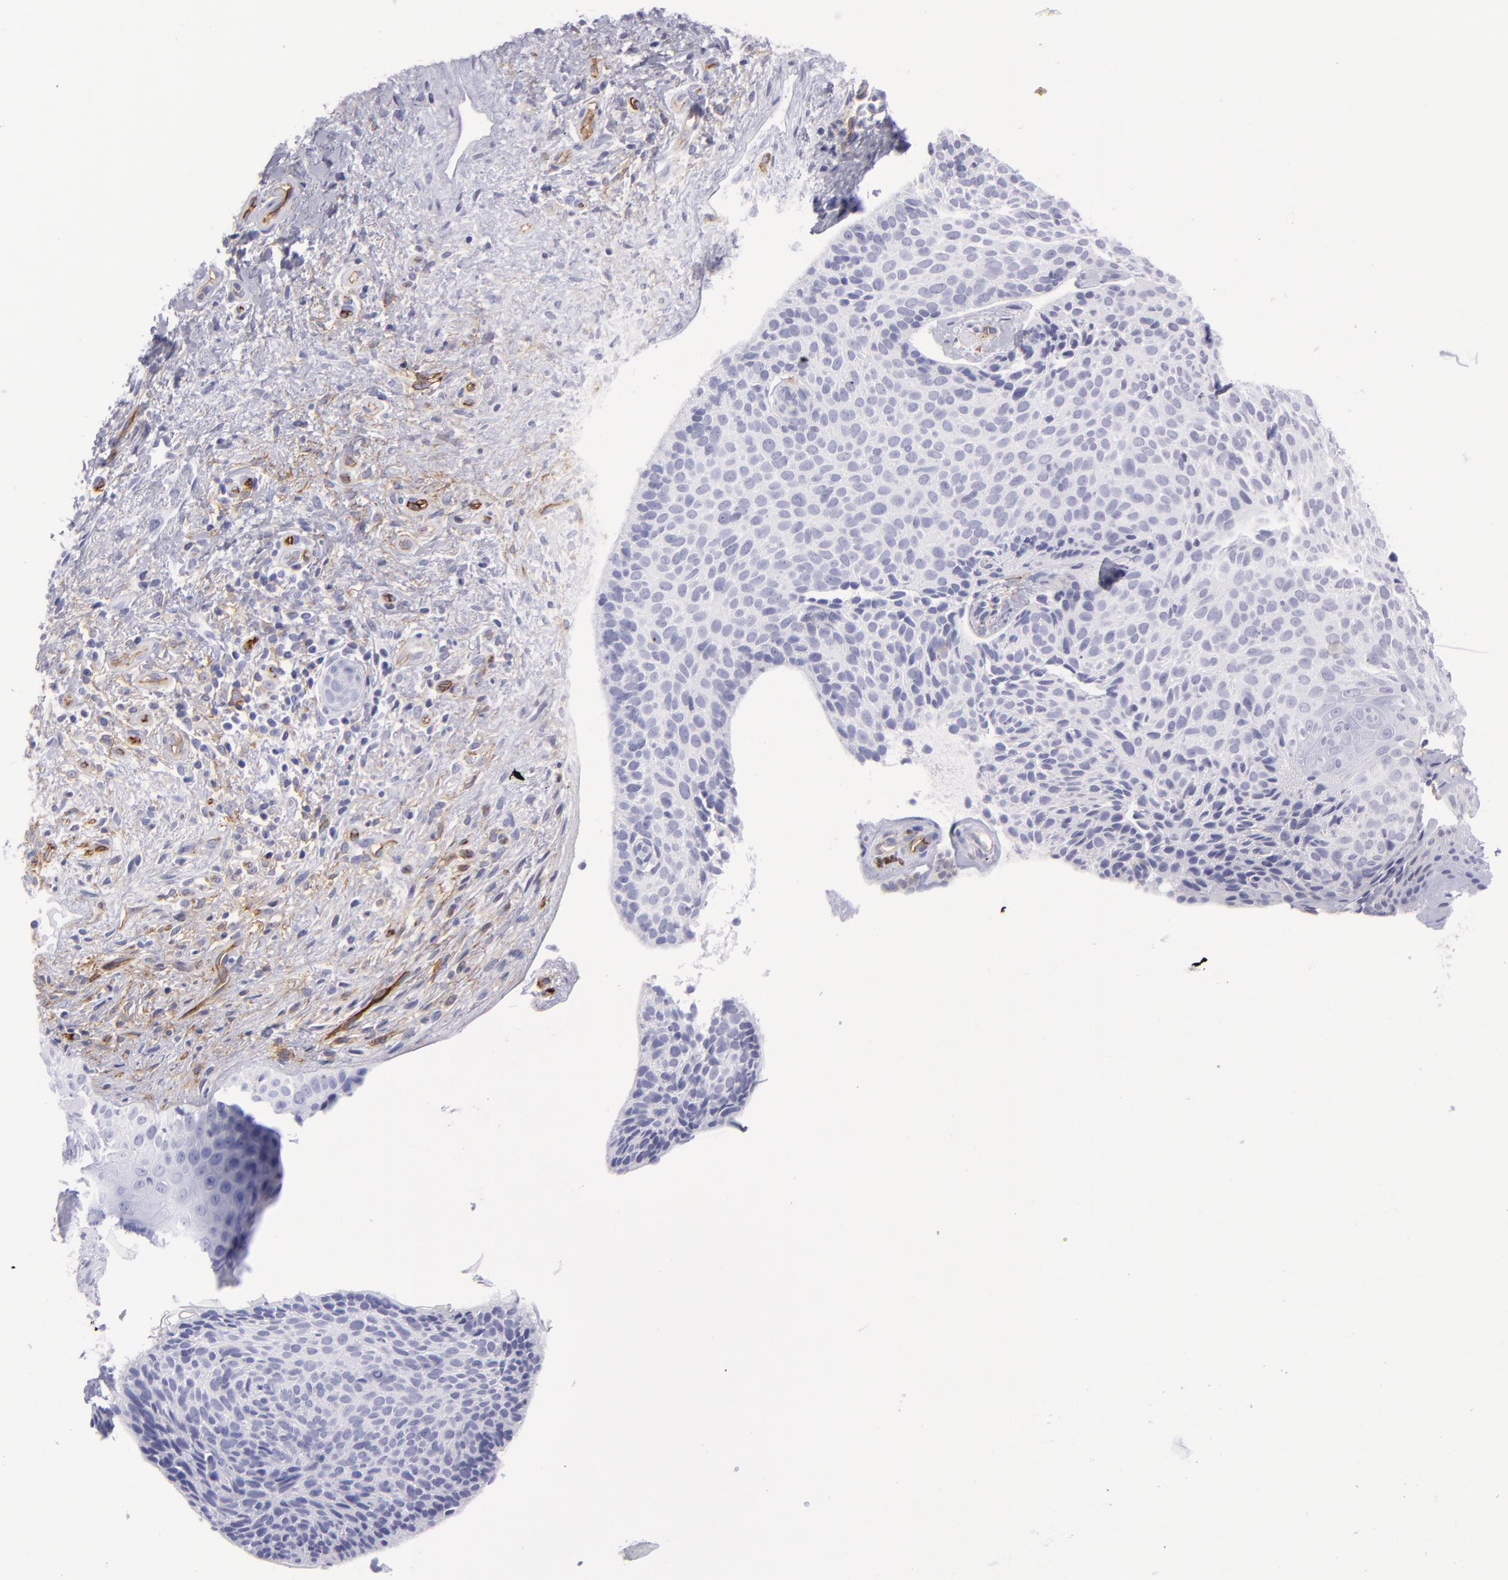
{"staining": {"intensity": "negative", "quantity": "none", "location": "none"}, "tissue": "skin cancer", "cell_type": "Tumor cells", "image_type": "cancer", "snomed": [{"axis": "morphology", "description": "Basal cell carcinoma"}, {"axis": "topography", "description": "Skin"}], "caption": "Immunohistochemistry photomicrograph of basal cell carcinoma (skin) stained for a protein (brown), which reveals no expression in tumor cells.", "gene": "ACE", "patient": {"sex": "female", "age": 78}}